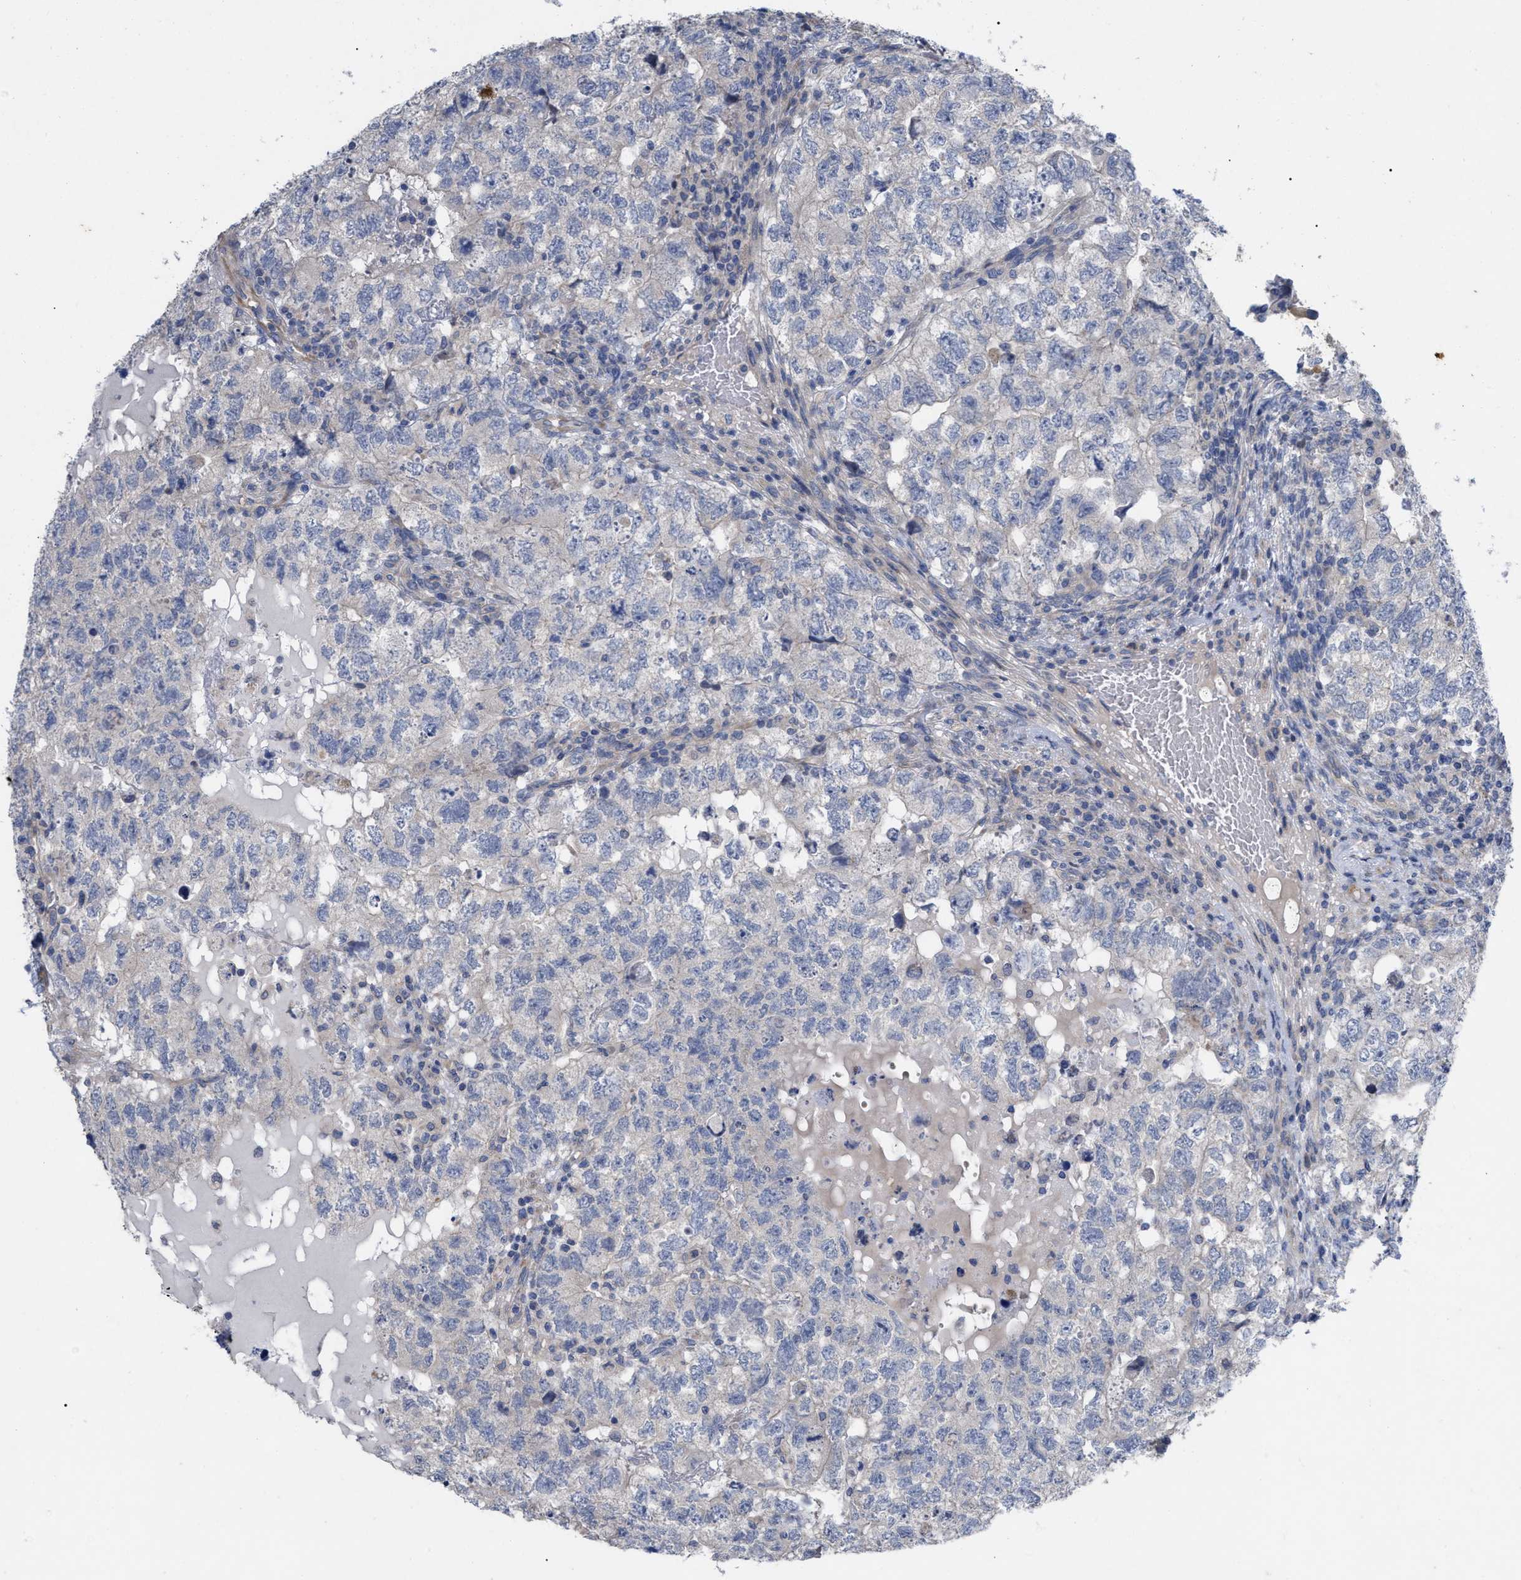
{"staining": {"intensity": "moderate", "quantity": "<25%", "location": "cytoplasmic/membranous"}, "tissue": "testis cancer", "cell_type": "Tumor cells", "image_type": "cancer", "snomed": [{"axis": "morphology", "description": "Carcinoma, Embryonal, NOS"}, {"axis": "topography", "description": "Testis"}], "caption": "A brown stain highlights moderate cytoplasmic/membranous positivity of a protein in human embryonal carcinoma (testis) tumor cells.", "gene": "VIP", "patient": {"sex": "male", "age": 36}}